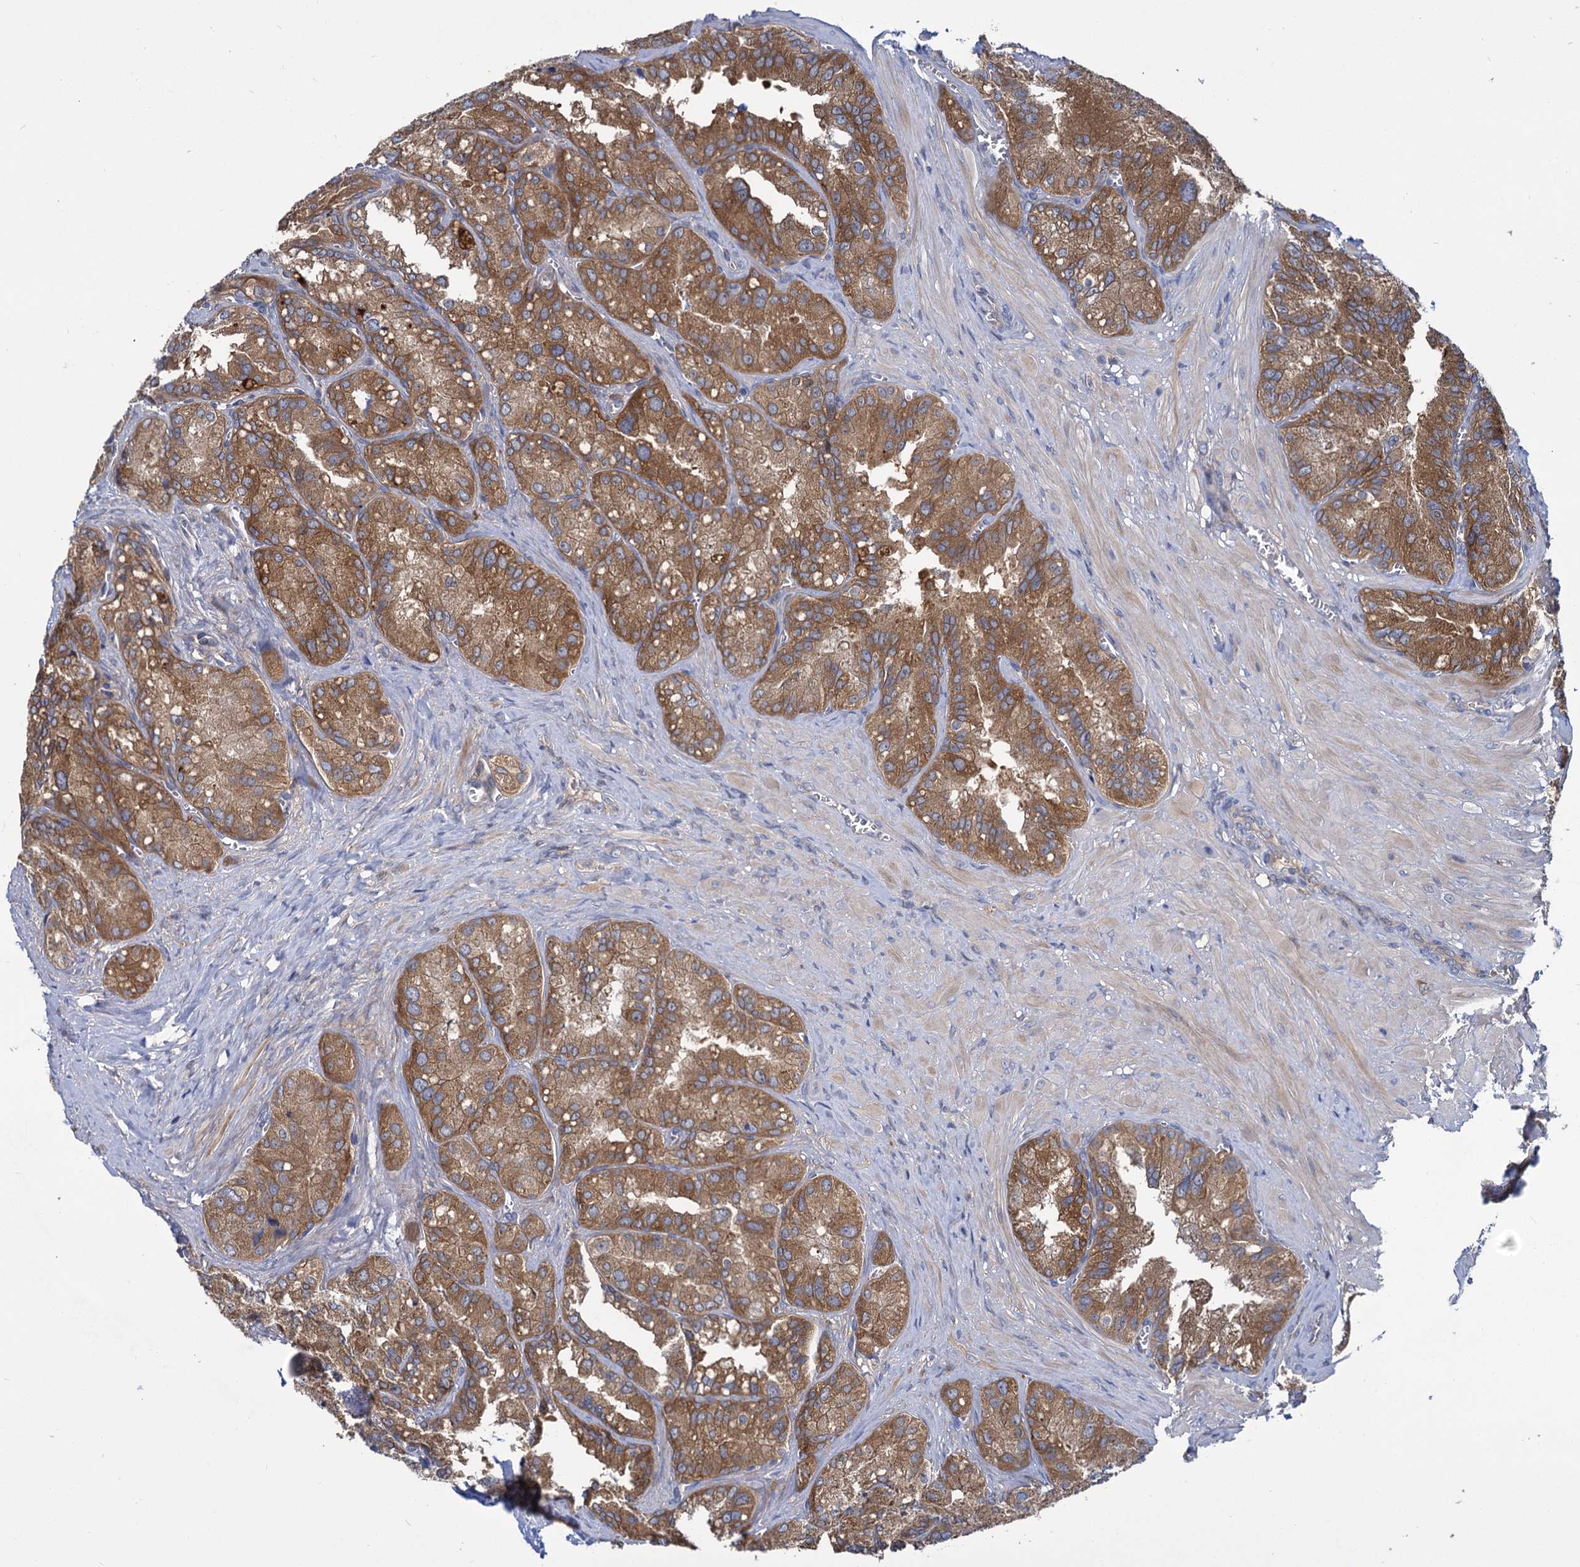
{"staining": {"intensity": "moderate", "quantity": ">75%", "location": "cytoplasmic/membranous"}, "tissue": "seminal vesicle", "cell_type": "Glandular cells", "image_type": "normal", "snomed": [{"axis": "morphology", "description": "Normal tissue, NOS"}, {"axis": "topography", "description": "Seminal veicle"}], "caption": "The histopathology image demonstrates a brown stain indicating the presence of a protein in the cytoplasmic/membranous of glandular cells in seminal vesicle. (Brightfield microscopy of DAB IHC at high magnification).", "gene": "GCLC", "patient": {"sex": "male", "age": 62}}